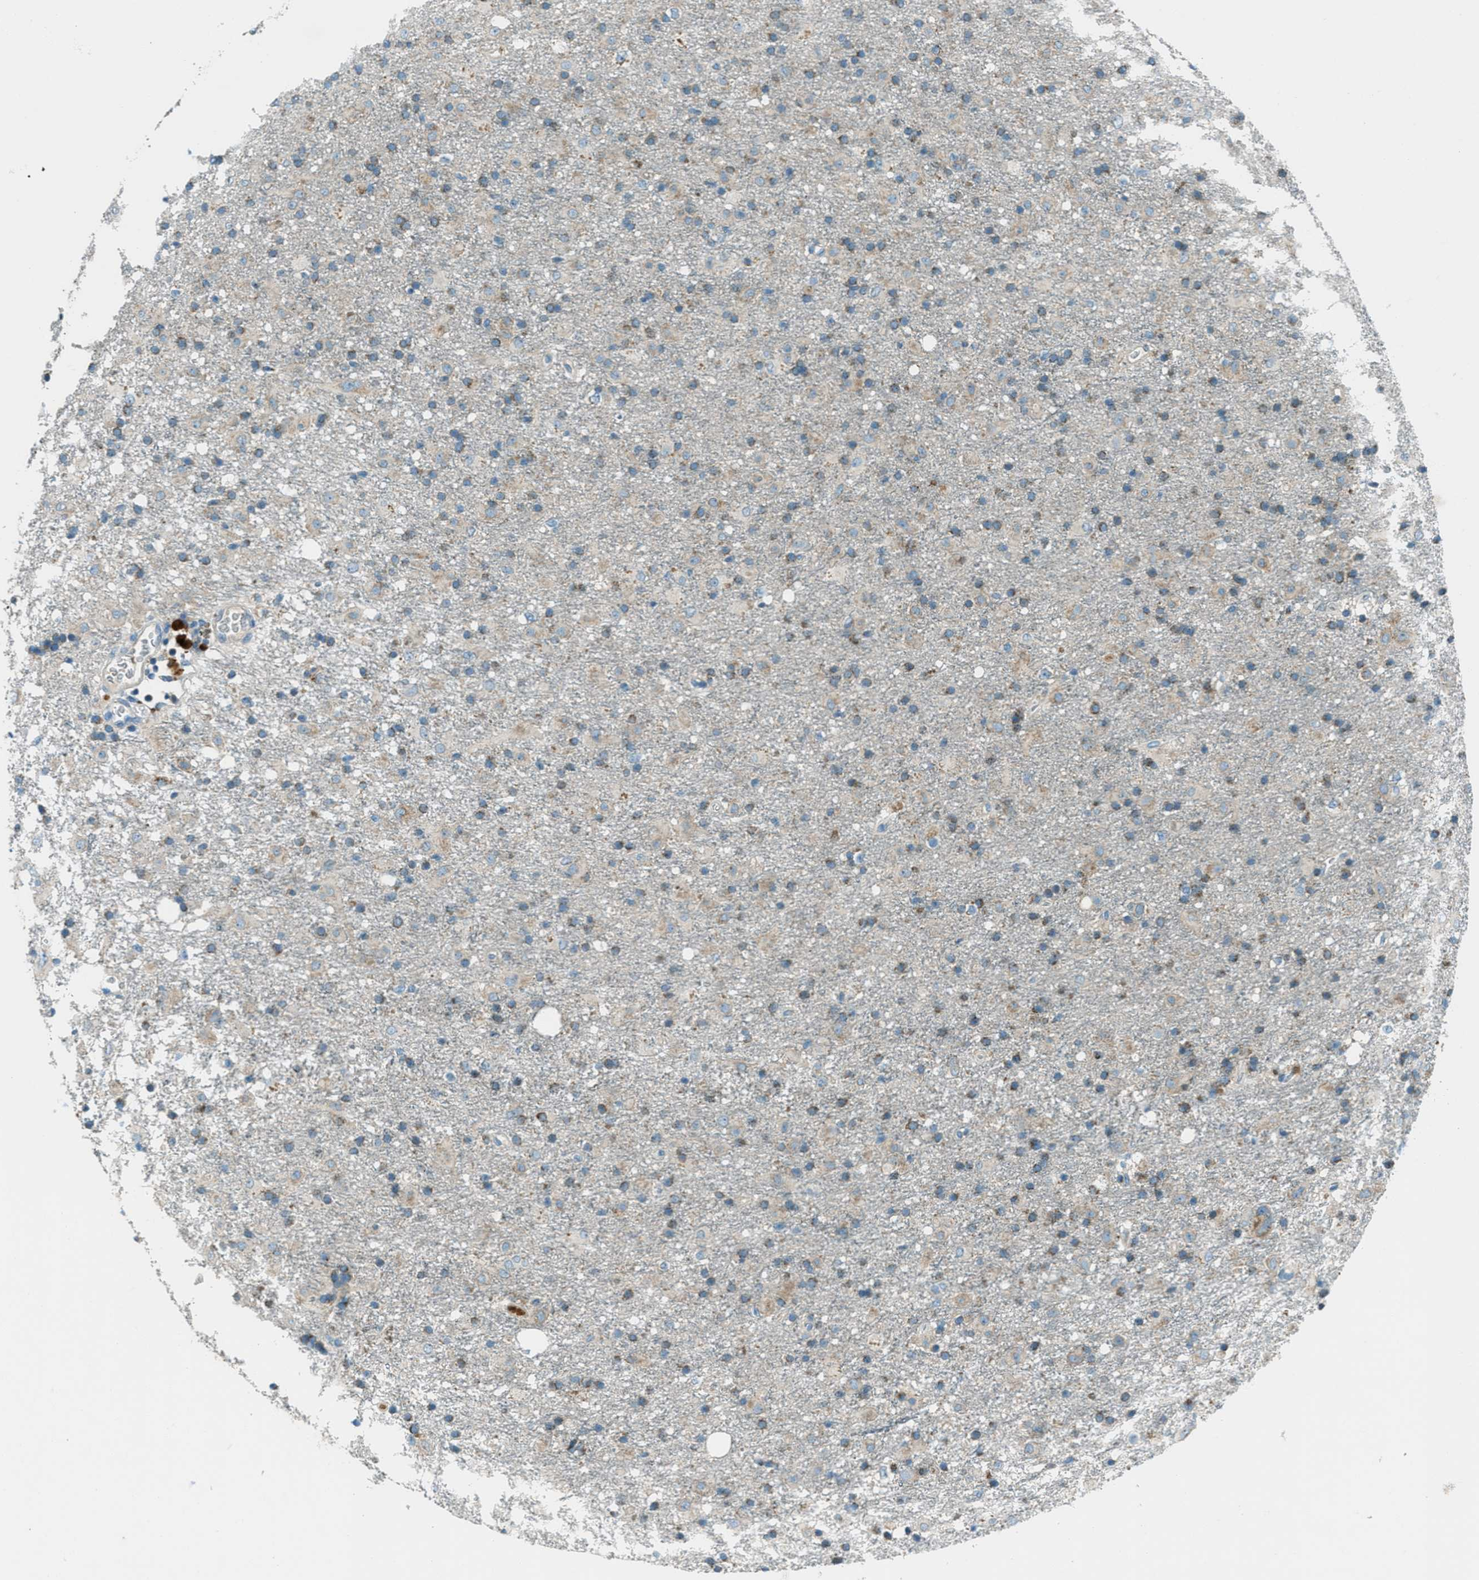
{"staining": {"intensity": "moderate", "quantity": "25%-75%", "location": "cytoplasmic/membranous"}, "tissue": "glioma", "cell_type": "Tumor cells", "image_type": "cancer", "snomed": [{"axis": "morphology", "description": "Glioma, malignant, Low grade"}, {"axis": "topography", "description": "Brain"}], "caption": "Human glioma stained with a brown dye demonstrates moderate cytoplasmic/membranous positive positivity in about 25%-75% of tumor cells.", "gene": "FAR1", "patient": {"sex": "male", "age": 65}}